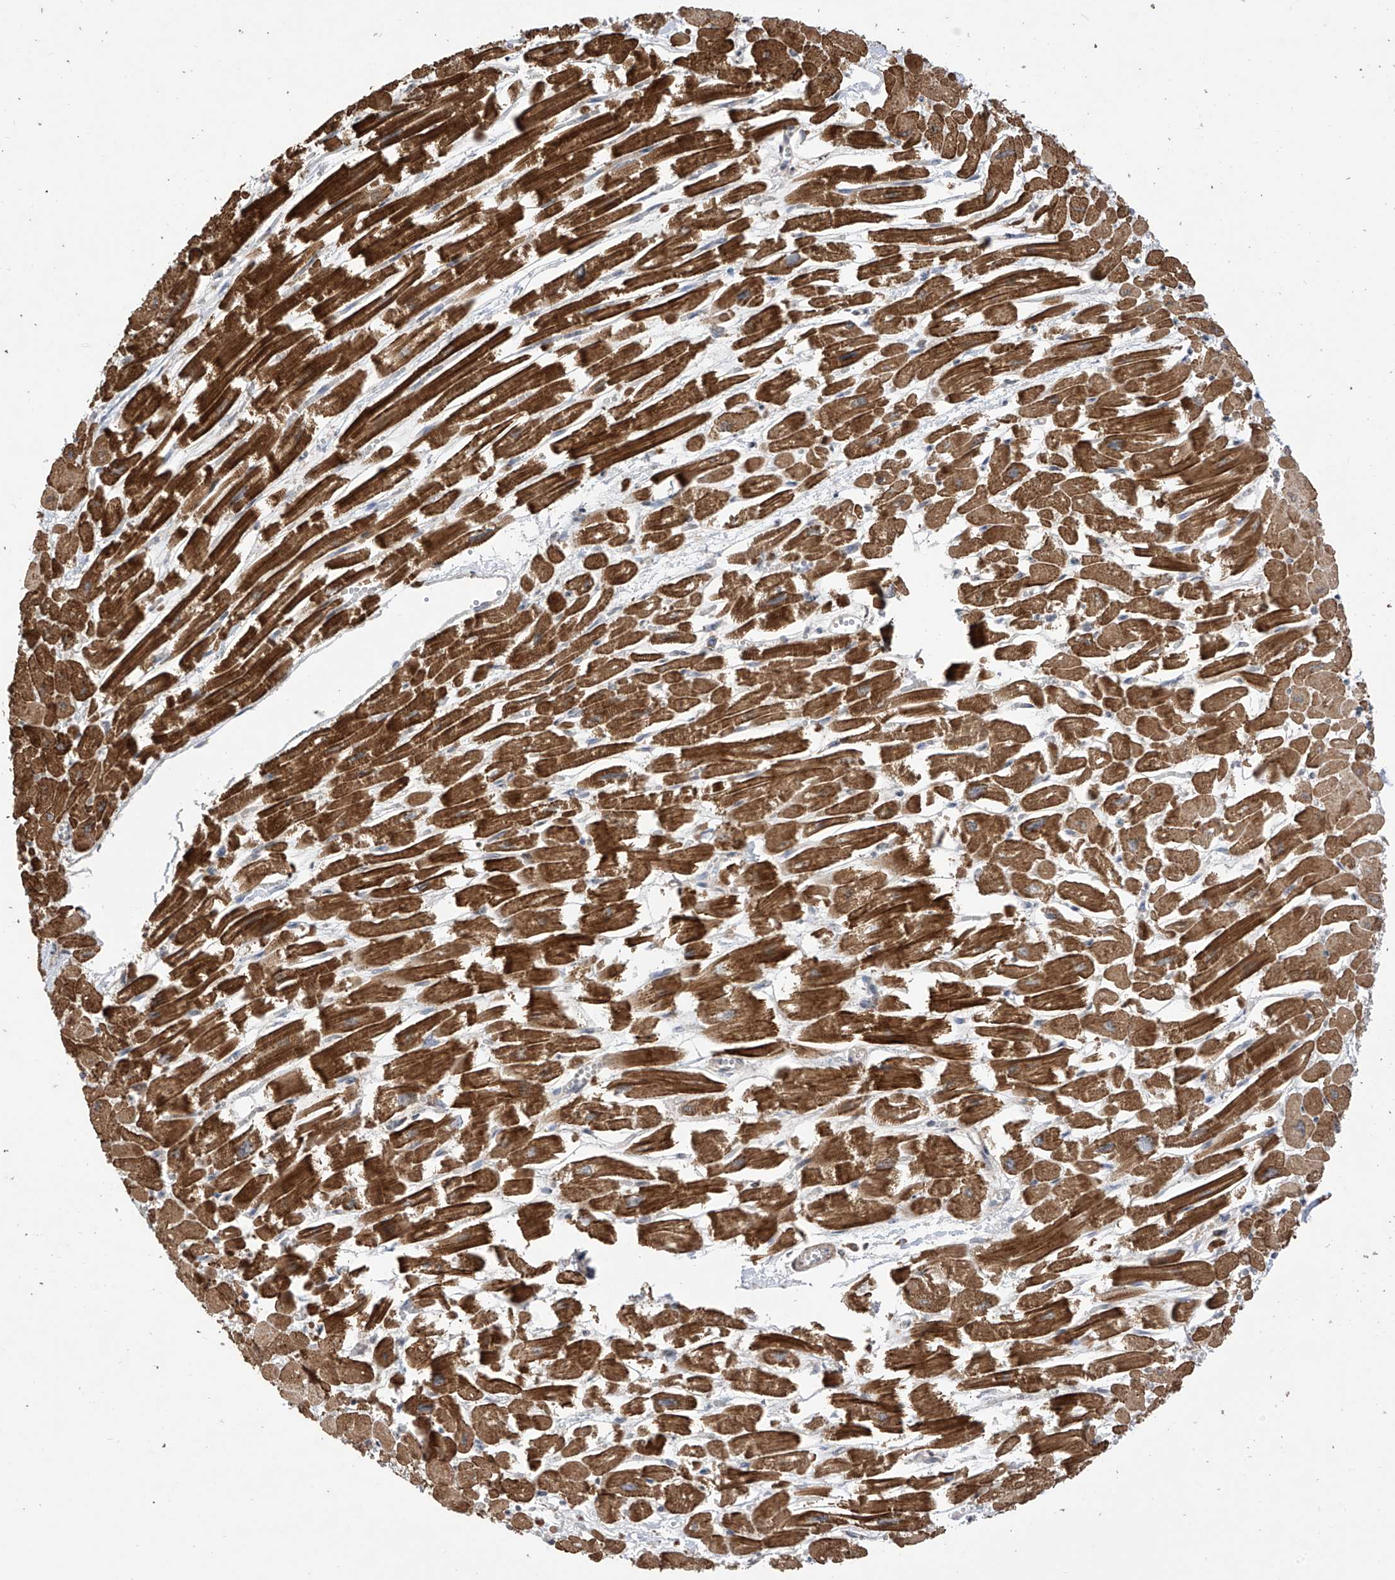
{"staining": {"intensity": "strong", "quantity": ">75%", "location": "cytoplasmic/membranous"}, "tissue": "heart muscle", "cell_type": "Cardiomyocytes", "image_type": "normal", "snomed": [{"axis": "morphology", "description": "Normal tissue, NOS"}, {"axis": "topography", "description": "Heart"}], "caption": "Protein expression analysis of unremarkable heart muscle shows strong cytoplasmic/membranous positivity in about >75% of cardiomyocytes. (Stains: DAB (3,3'-diaminobenzidine) in brown, nuclei in blue, Microscopy: brightfield microscopy at high magnification).", "gene": "LATS1", "patient": {"sex": "male", "age": 54}}